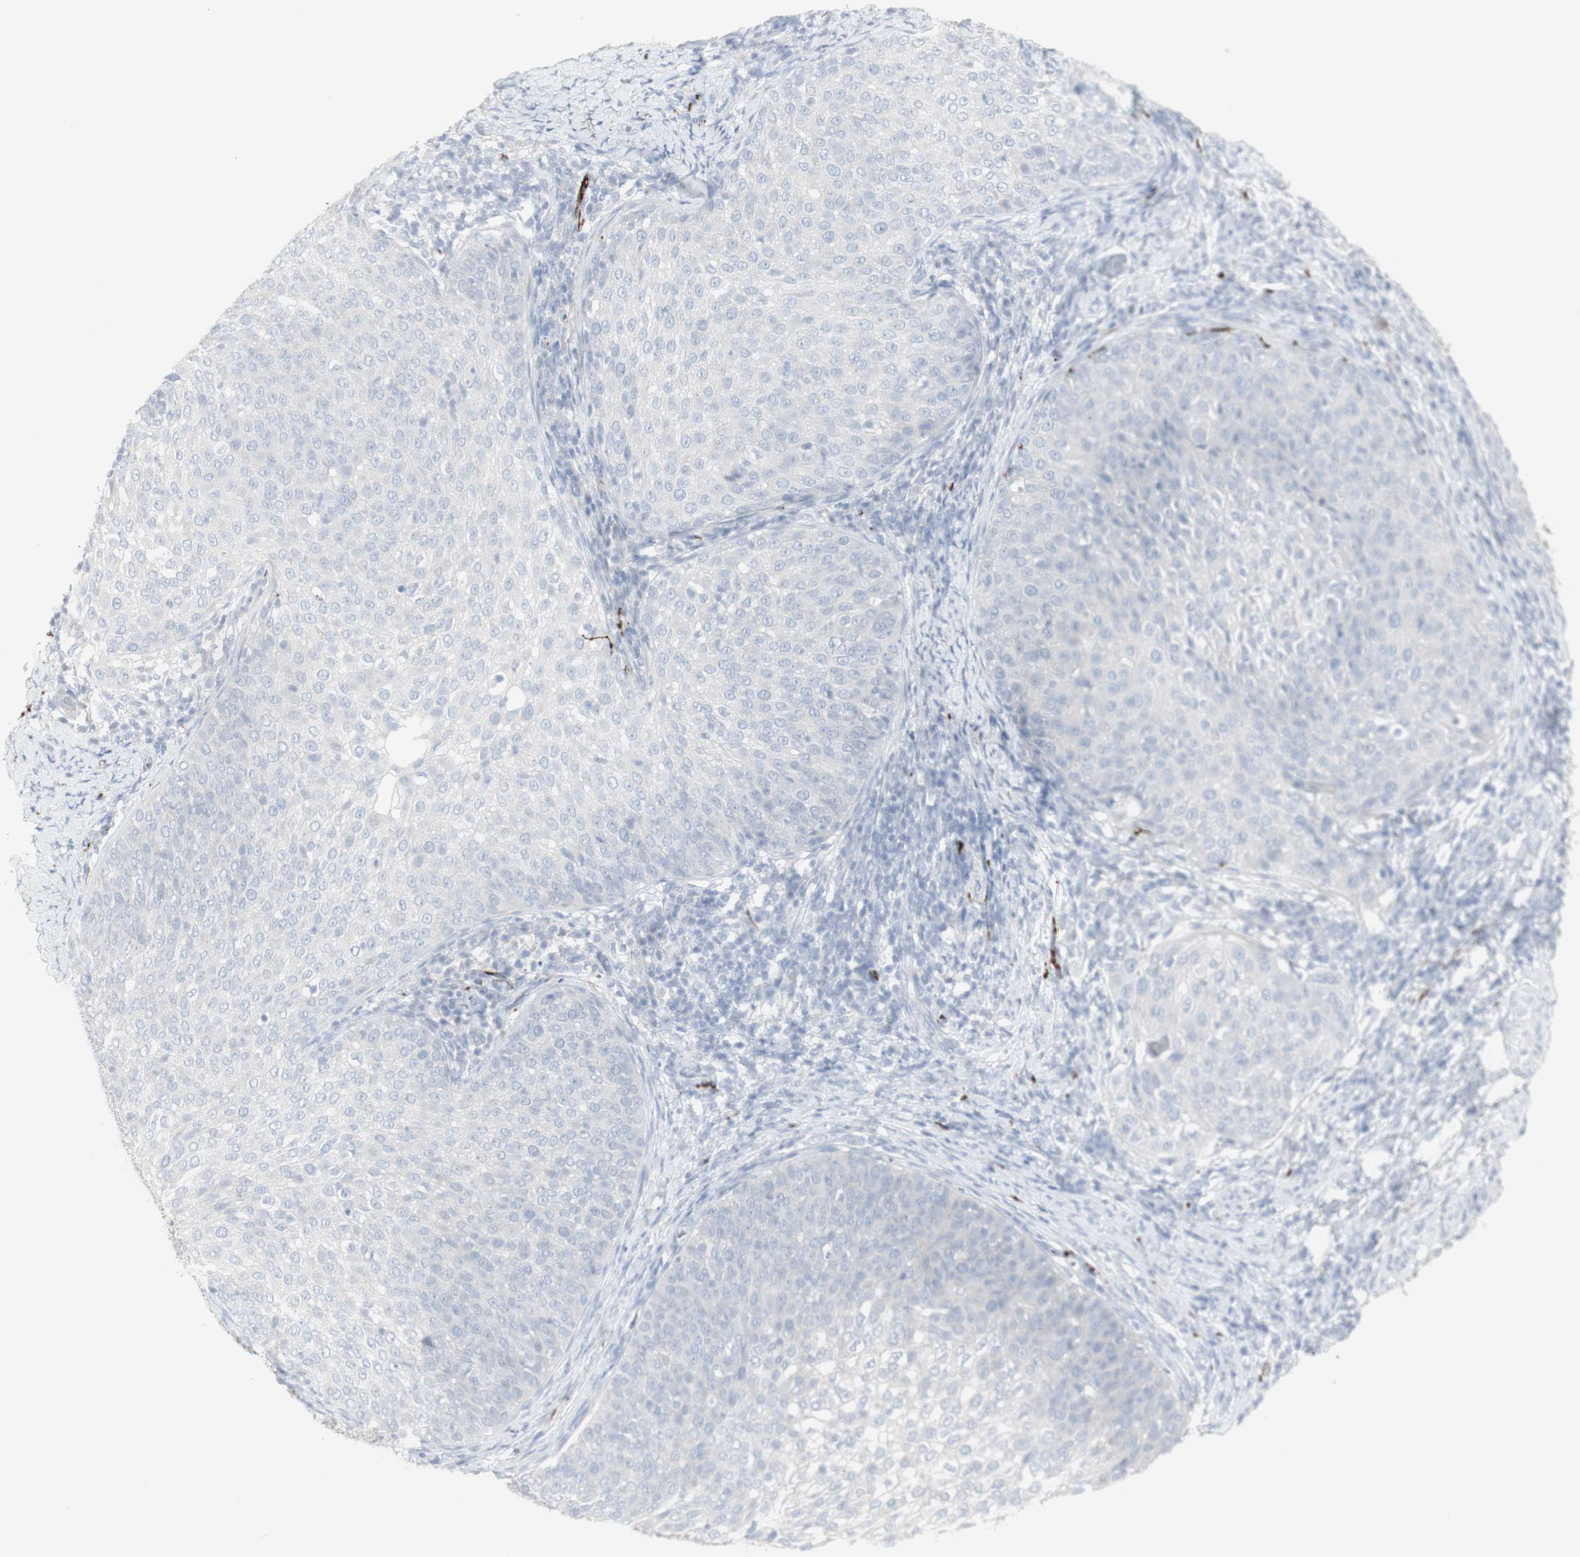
{"staining": {"intensity": "negative", "quantity": "none", "location": "none"}, "tissue": "cervical cancer", "cell_type": "Tumor cells", "image_type": "cancer", "snomed": [{"axis": "morphology", "description": "Squamous cell carcinoma, NOS"}, {"axis": "topography", "description": "Cervix"}], "caption": "The image exhibits no staining of tumor cells in cervical squamous cell carcinoma.", "gene": "ENSG00000198211", "patient": {"sex": "female", "age": 51}}